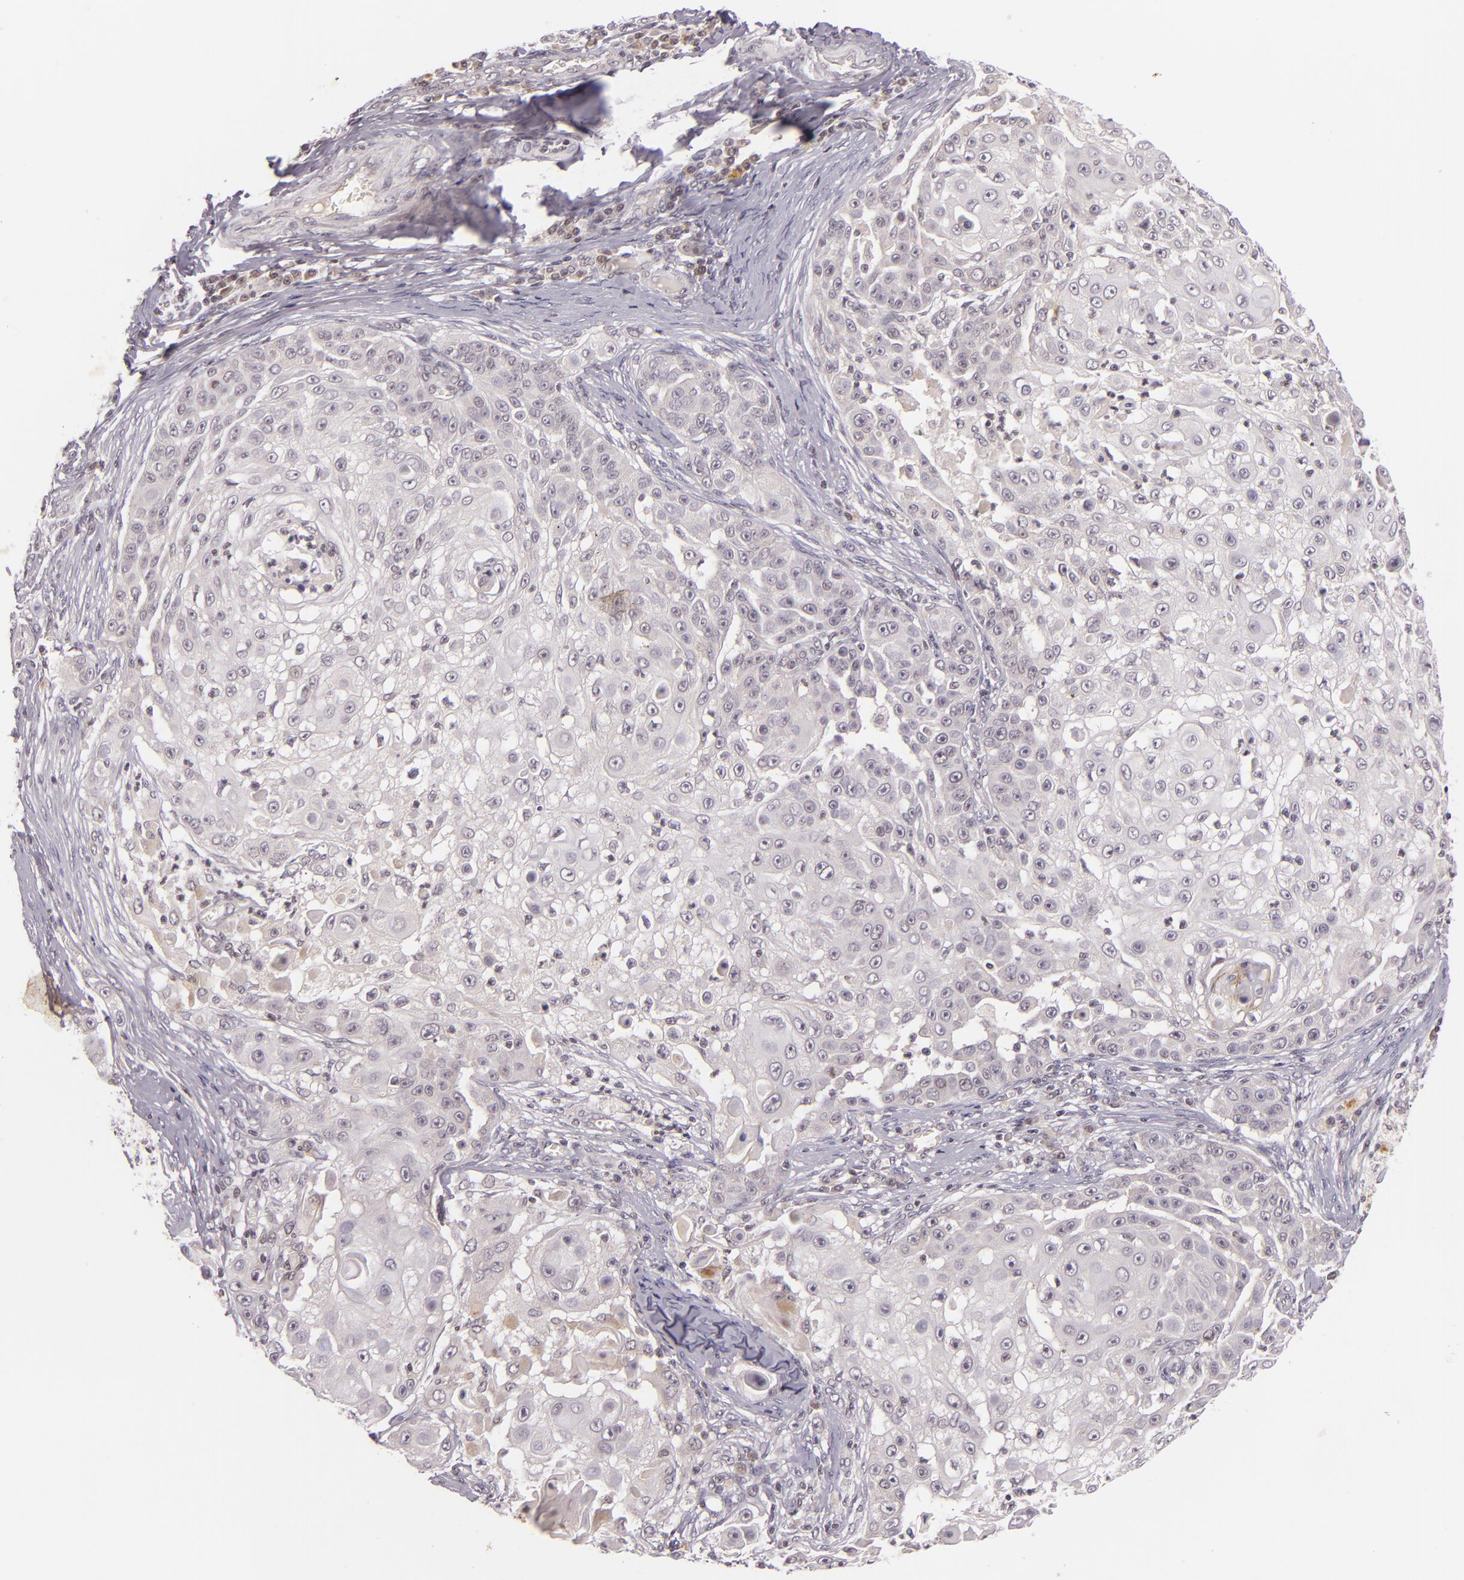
{"staining": {"intensity": "negative", "quantity": "none", "location": "none"}, "tissue": "skin cancer", "cell_type": "Tumor cells", "image_type": "cancer", "snomed": [{"axis": "morphology", "description": "Squamous cell carcinoma, NOS"}, {"axis": "topography", "description": "Skin"}], "caption": "High power microscopy photomicrograph of an IHC micrograph of squamous cell carcinoma (skin), revealing no significant staining in tumor cells.", "gene": "CASP8", "patient": {"sex": "female", "age": 57}}